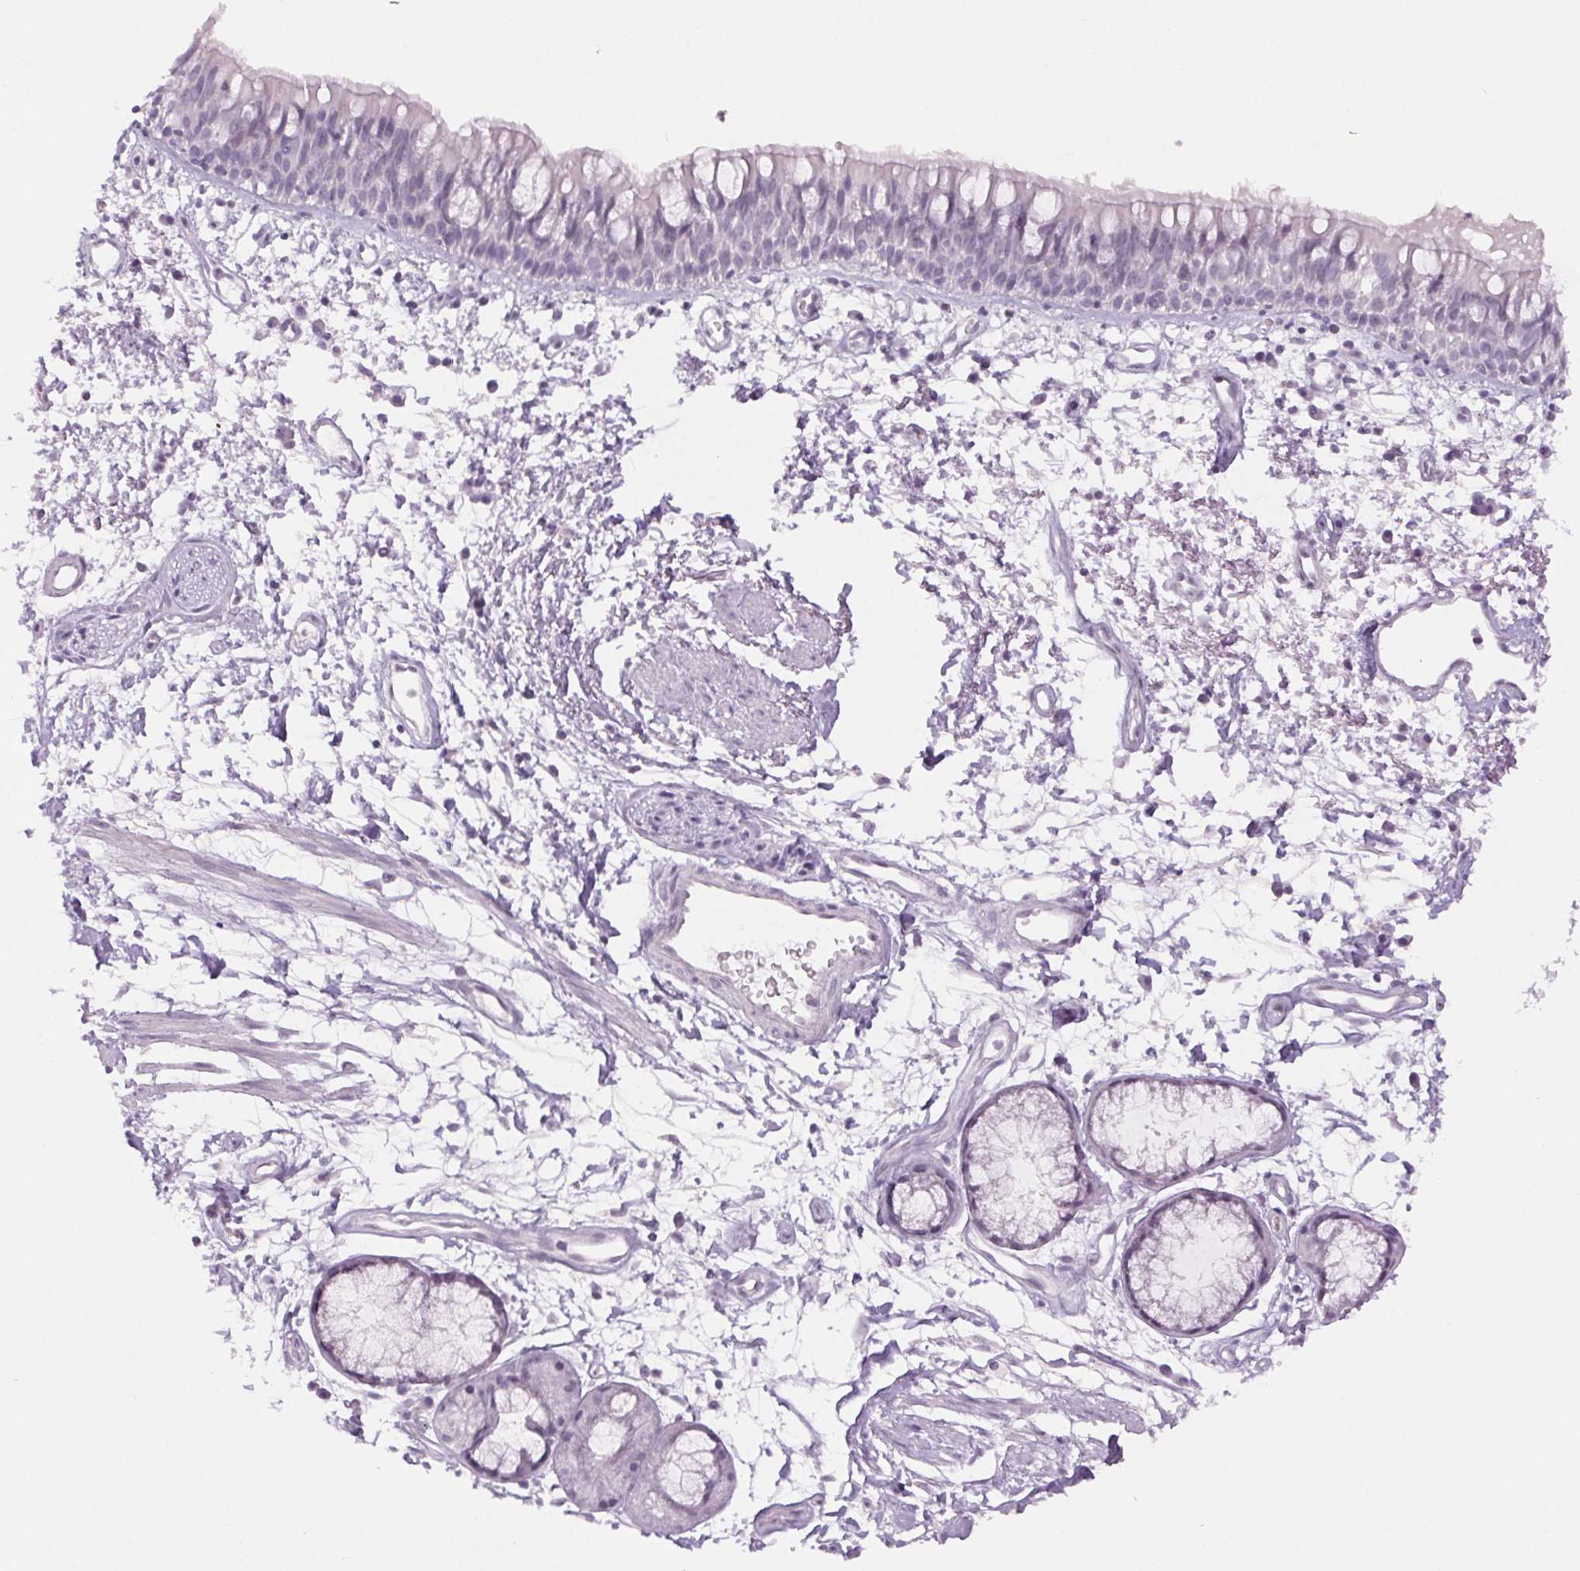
{"staining": {"intensity": "negative", "quantity": "none", "location": "none"}, "tissue": "bronchus", "cell_type": "Respiratory epithelial cells", "image_type": "normal", "snomed": [{"axis": "morphology", "description": "Normal tissue, NOS"}, {"axis": "morphology", "description": "Squamous cell carcinoma, NOS"}, {"axis": "topography", "description": "Cartilage tissue"}, {"axis": "topography", "description": "Bronchus"}, {"axis": "topography", "description": "Lung"}], "caption": "Respiratory epithelial cells are negative for protein expression in normal human bronchus. The staining is performed using DAB (3,3'-diaminobenzidine) brown chromogen with nuclei counter-stained in using hematoxylin.", "gene": "SLC6A19", "patient": {"sex": "male", "age": 66}}